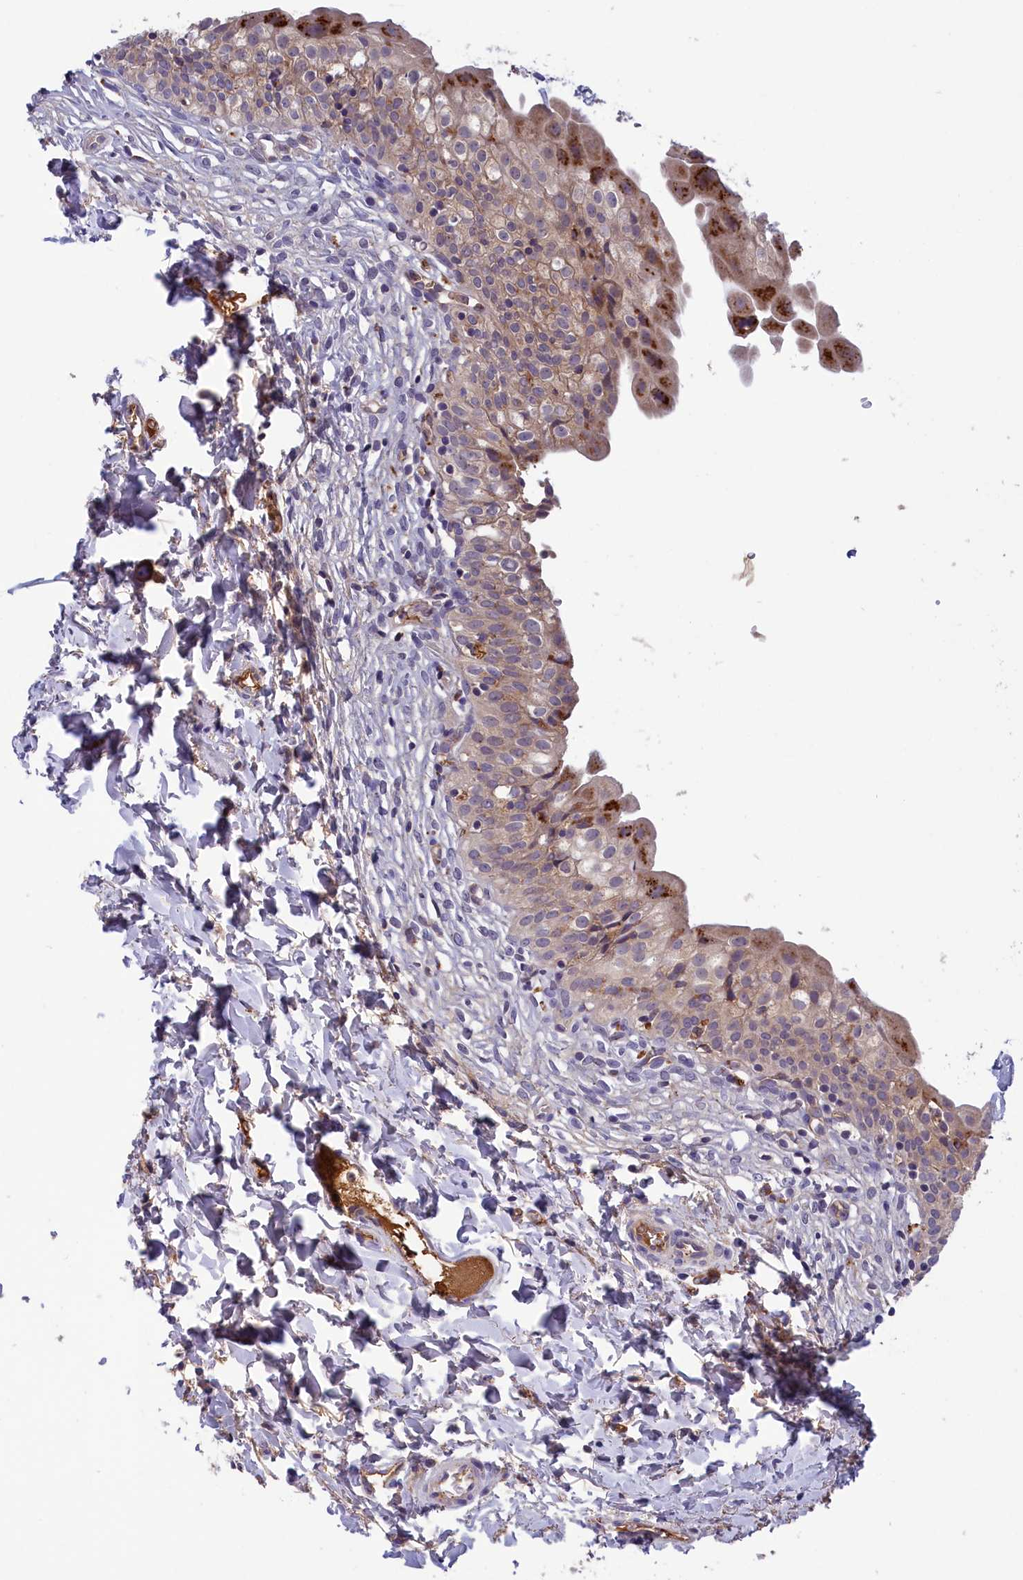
{"staining": {"intensity": "moderate", "quantity": "<25%", "location": "cytoplasmic/membranous"}, "tissue": "urinary bladder", "cell_type": "Urothelial cells", "image_type": "normal", "snomed": [{"axis": "morphology", "description": "Normal tissue, NOS"}, {"axis": "topography", "description": "Urinary bladder"}], "caption": "Immunohistochemistry of benign urinary bladder reveals low levels of moderate cytoplasmic/membranous expression in approximately <25% of urothelial cells. (IHC, brightfield microscopy, high magnification).", "gene": "STYX", "patient": {"sex": "male", "age": 55}}